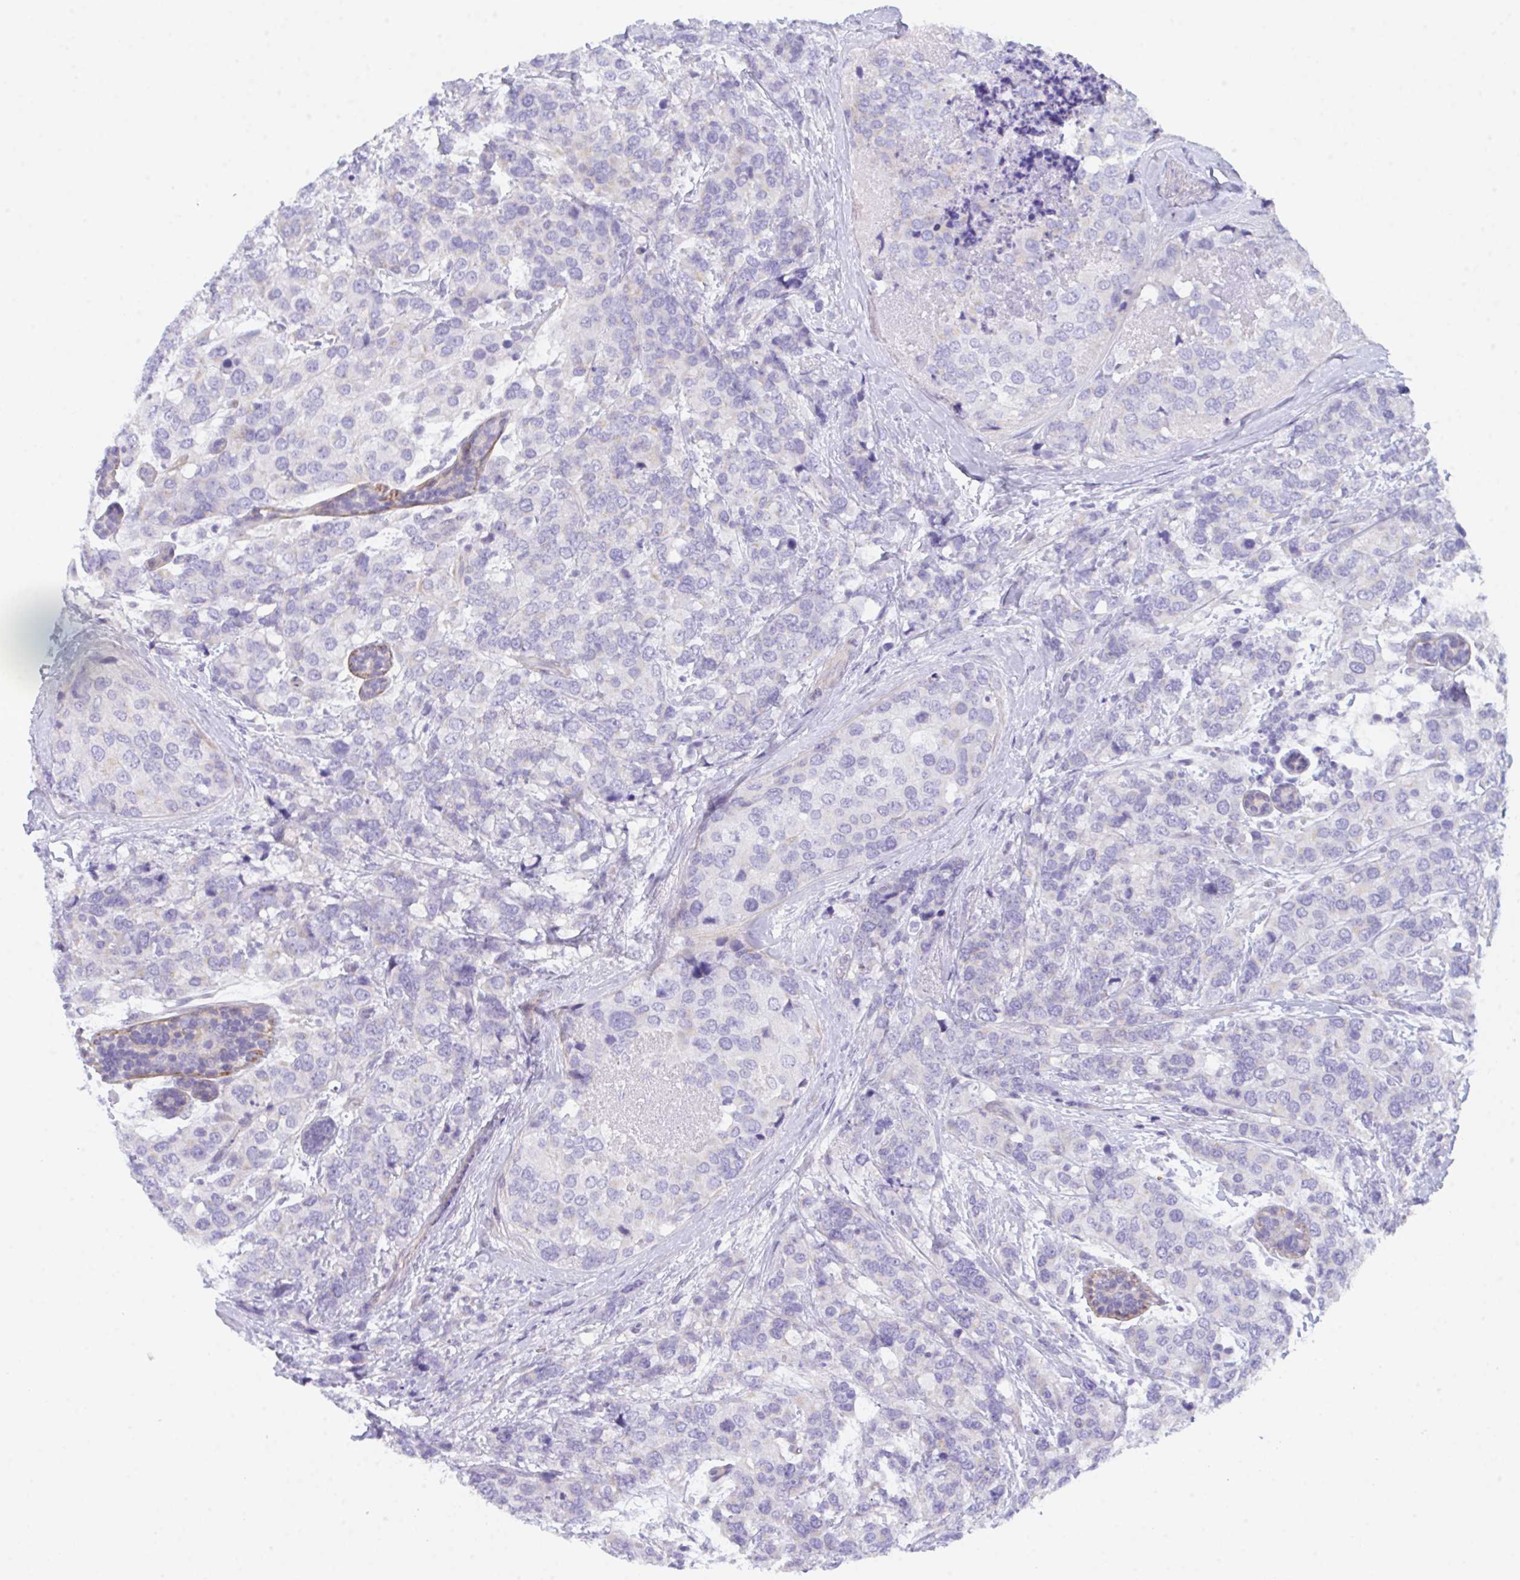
{"staining": {"intensity": "negative", "quantity": "none", "location": "none"}, "tissue": "breast cancer", "cell_type": "Tumor cells", "image_type": "cancer", "snomed": [{"axis": "morphology", "description": "Lobular carcinoma"}, {"axis": "topography", "description": "Breast"}], "caption": "Immunohistochemical staining of breast cancer reveals no significant expression in tumor cells.", "gene": "CEP170B", "patient": {"sex": "female", "age": 59}}